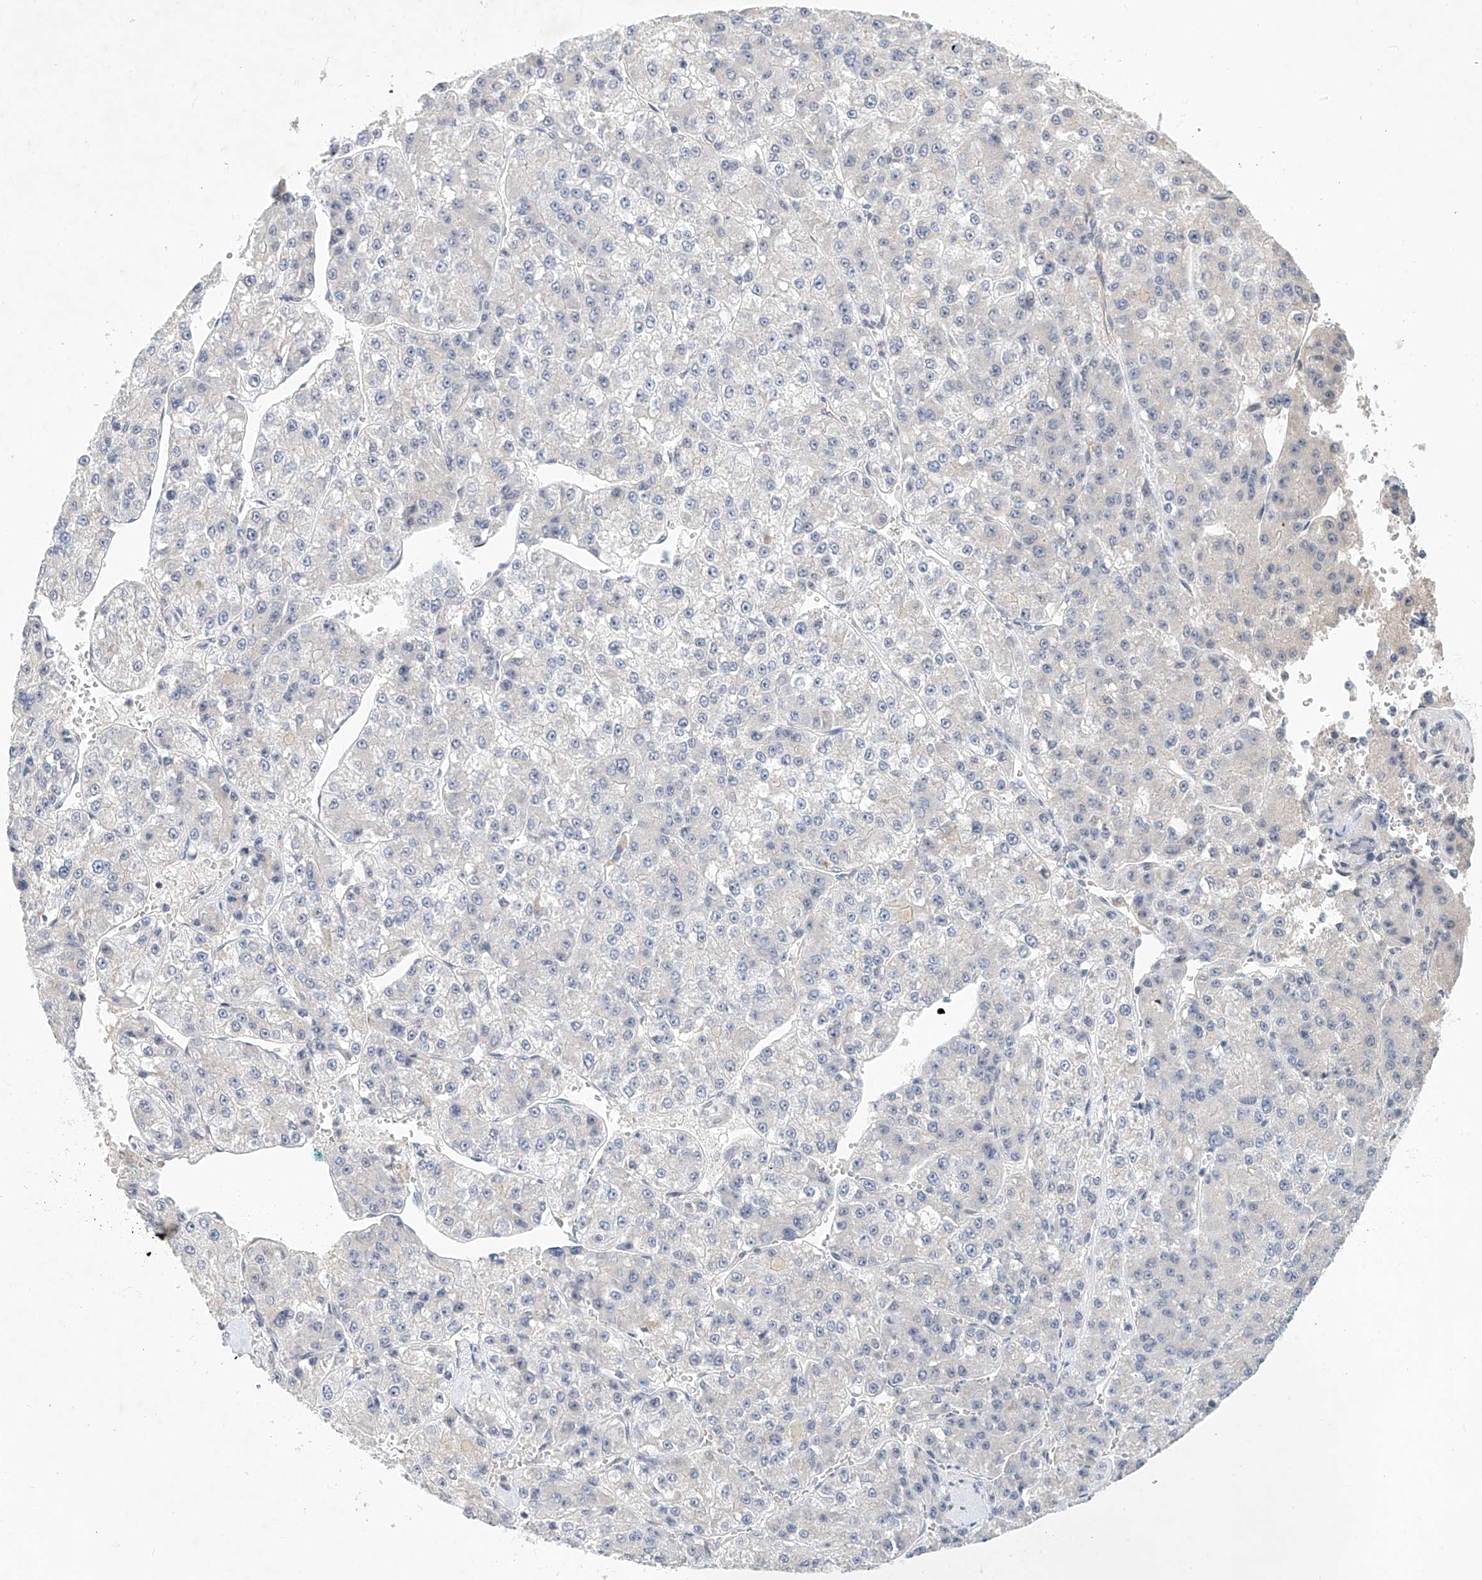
{"staining": {"intensity": "negative", "quantity": "none", "location": "none"}, "tissue": "liver cancer", "cell_type": "Tumor cells", "image_type": "cancer", "snomed": [{"axis": "morphology", "description": "Carcinoma, Hepatocellular, NOS"}, {"axis": "topography", "description": "Liver"}], "caption": "This is an IHC image of human liver hepatocellular carcinoma. There is no positivity in tumor cells.", "gene": "CARMIL1", "patient": {"sex": "female", "age": 73}}